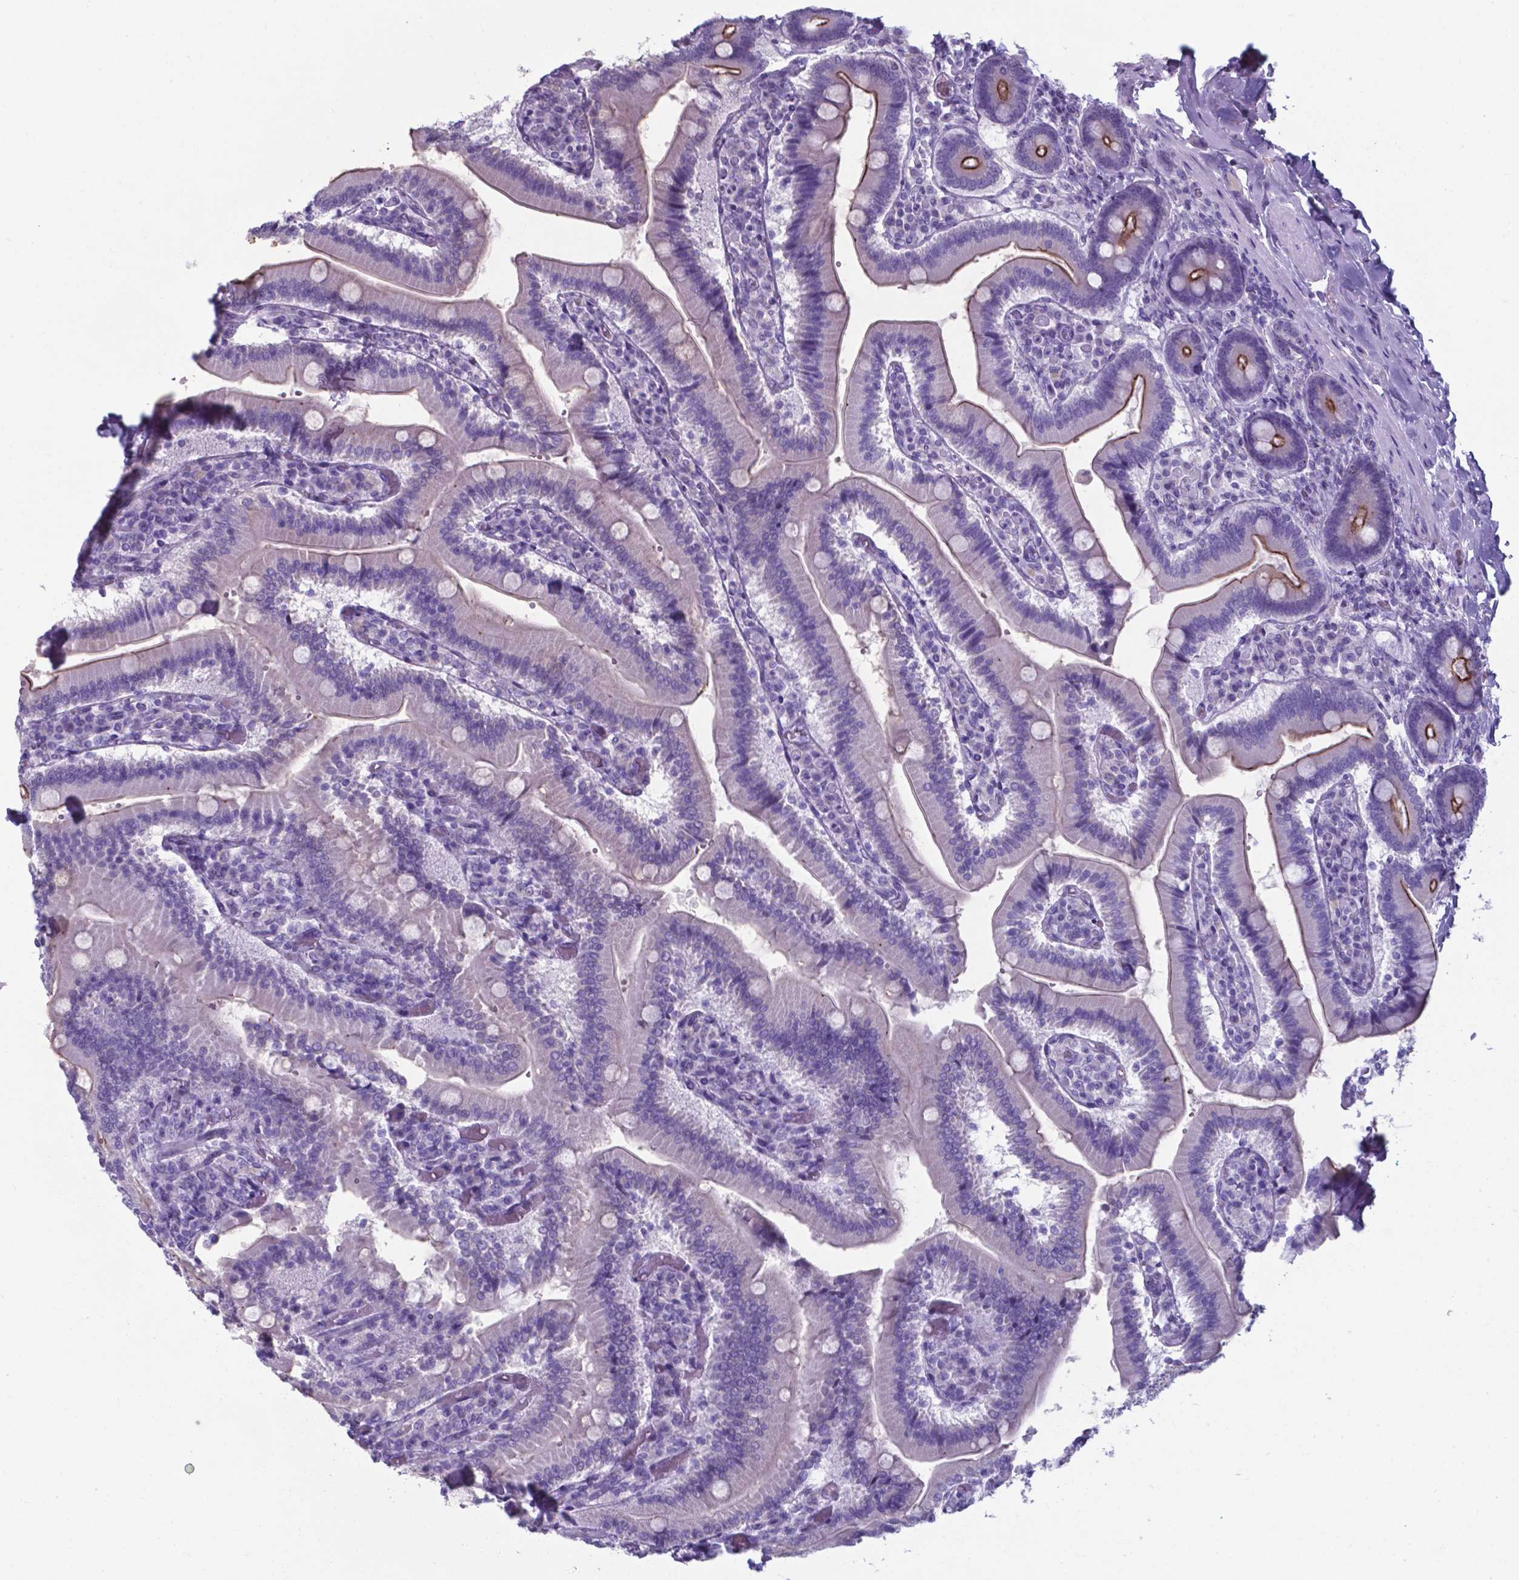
{"staining": {"intensity": "strong", "quantity": "25%-75%", "location": "cytoplasmic/membranous"}, "tissue": "duodenum", "cell_type": "Glandular cells", "image_type": "normal", "snomed": [{"axis": "morphology", "description": "Normal tissue, NOS"}, {"axis": "topography", "description": "Duodenum"}], "caption": "Glandular cells exhibit strong cytoplasmic/membranous positivity in about 25%-75% of cells in normal duodenum.", "gene": "AP5B1", "patient": {"sex": "female", "age": 62}}